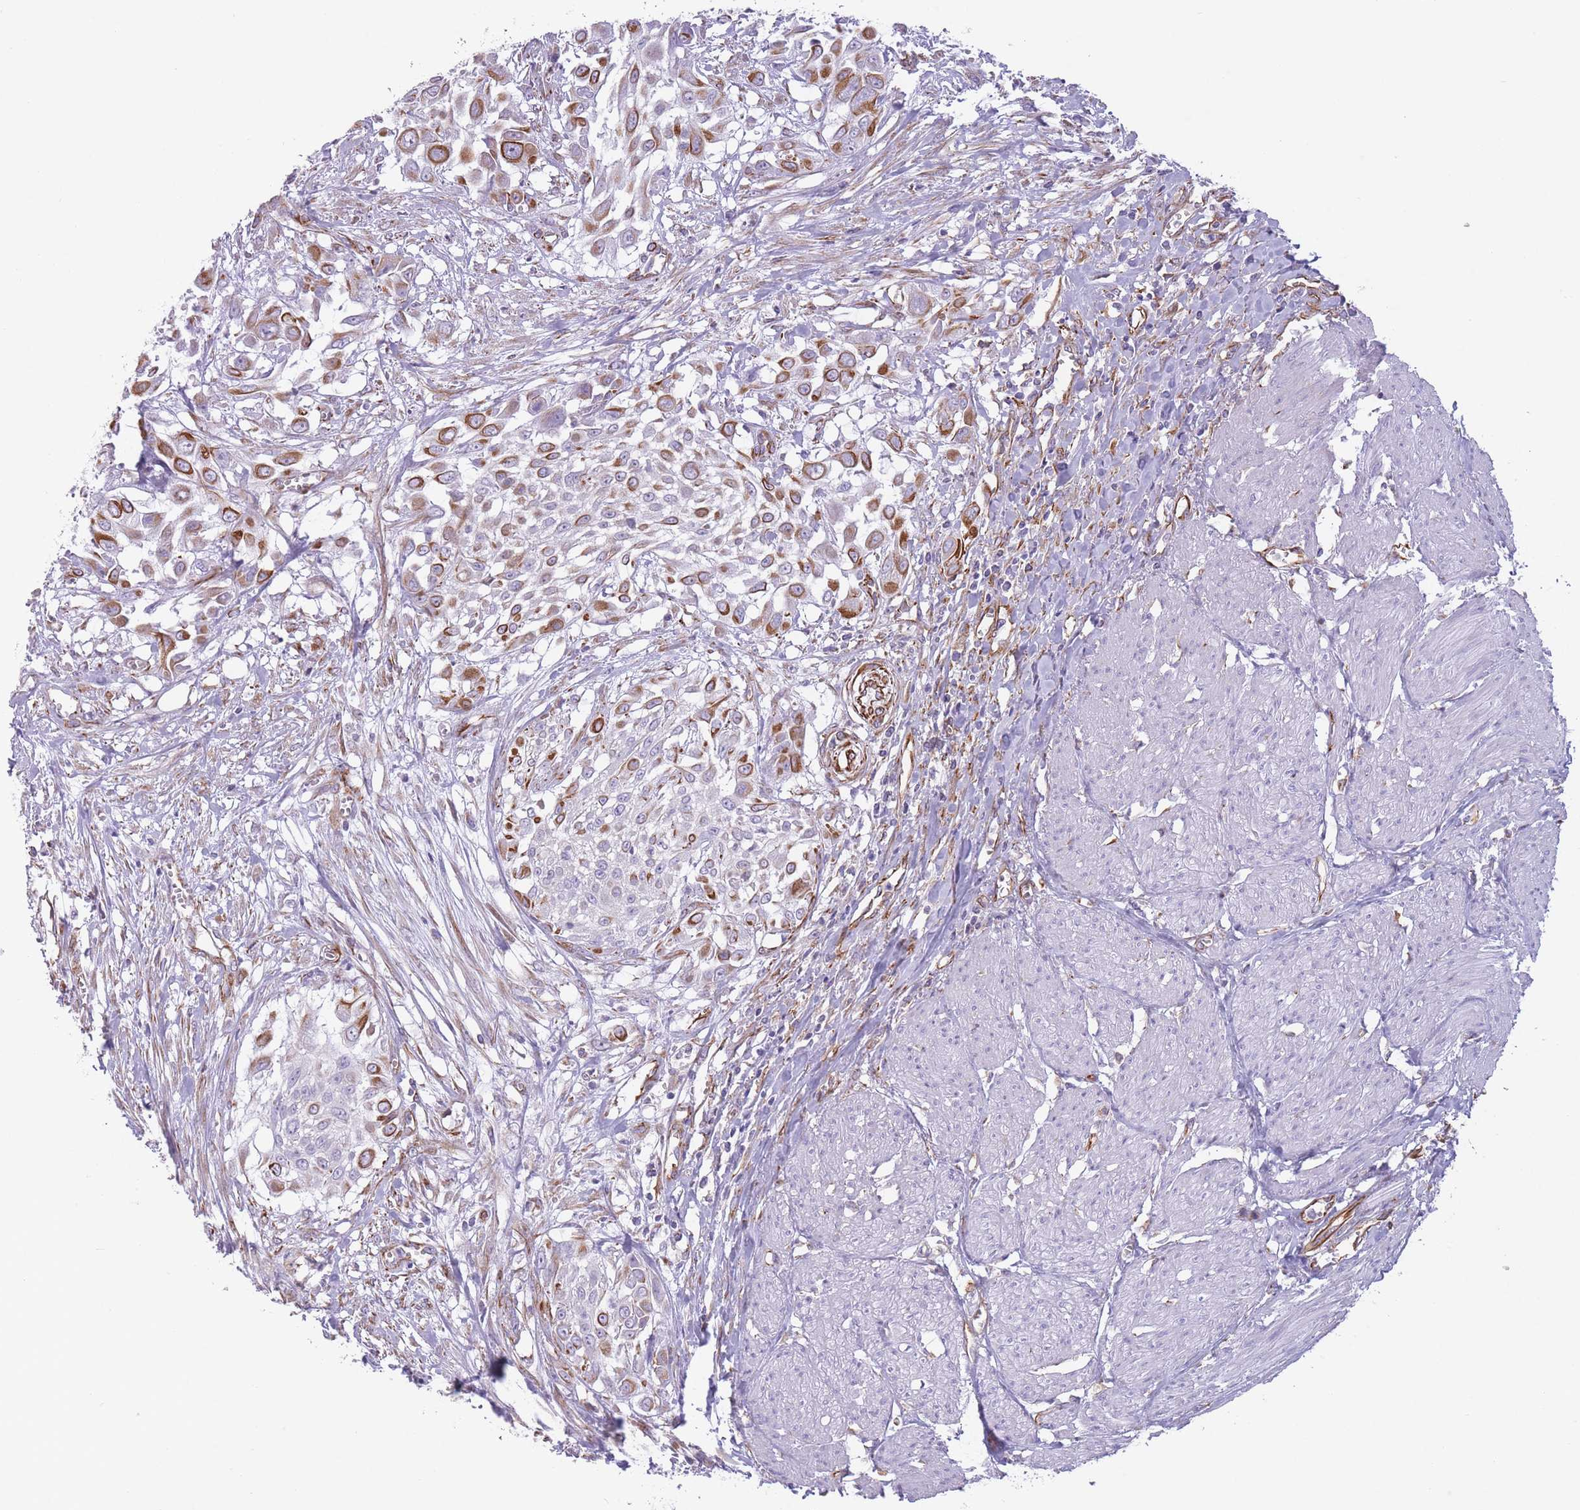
{"staining": {"intensity": "strong", "quantity": ">75%", "location": "cytoplasmic/membranous"}, "tissue": "urothelial cancer", "cell_type": "Tumor cells", "image_type": "cancer", "snomed": [{"axis": "morphology", "description": "Urothelial carcinoma, High grade"}, {"axis": "topography", "description": "Urinary bladder"}], "caption": "Tumor cells demonstrate high levels of strong cytoplasmic/membranous staining in approximately >75% of cells in high-grade urothelial carcinoma.", "gene": "PTCD1", "patient": {"sex": "male", "age": 57}}